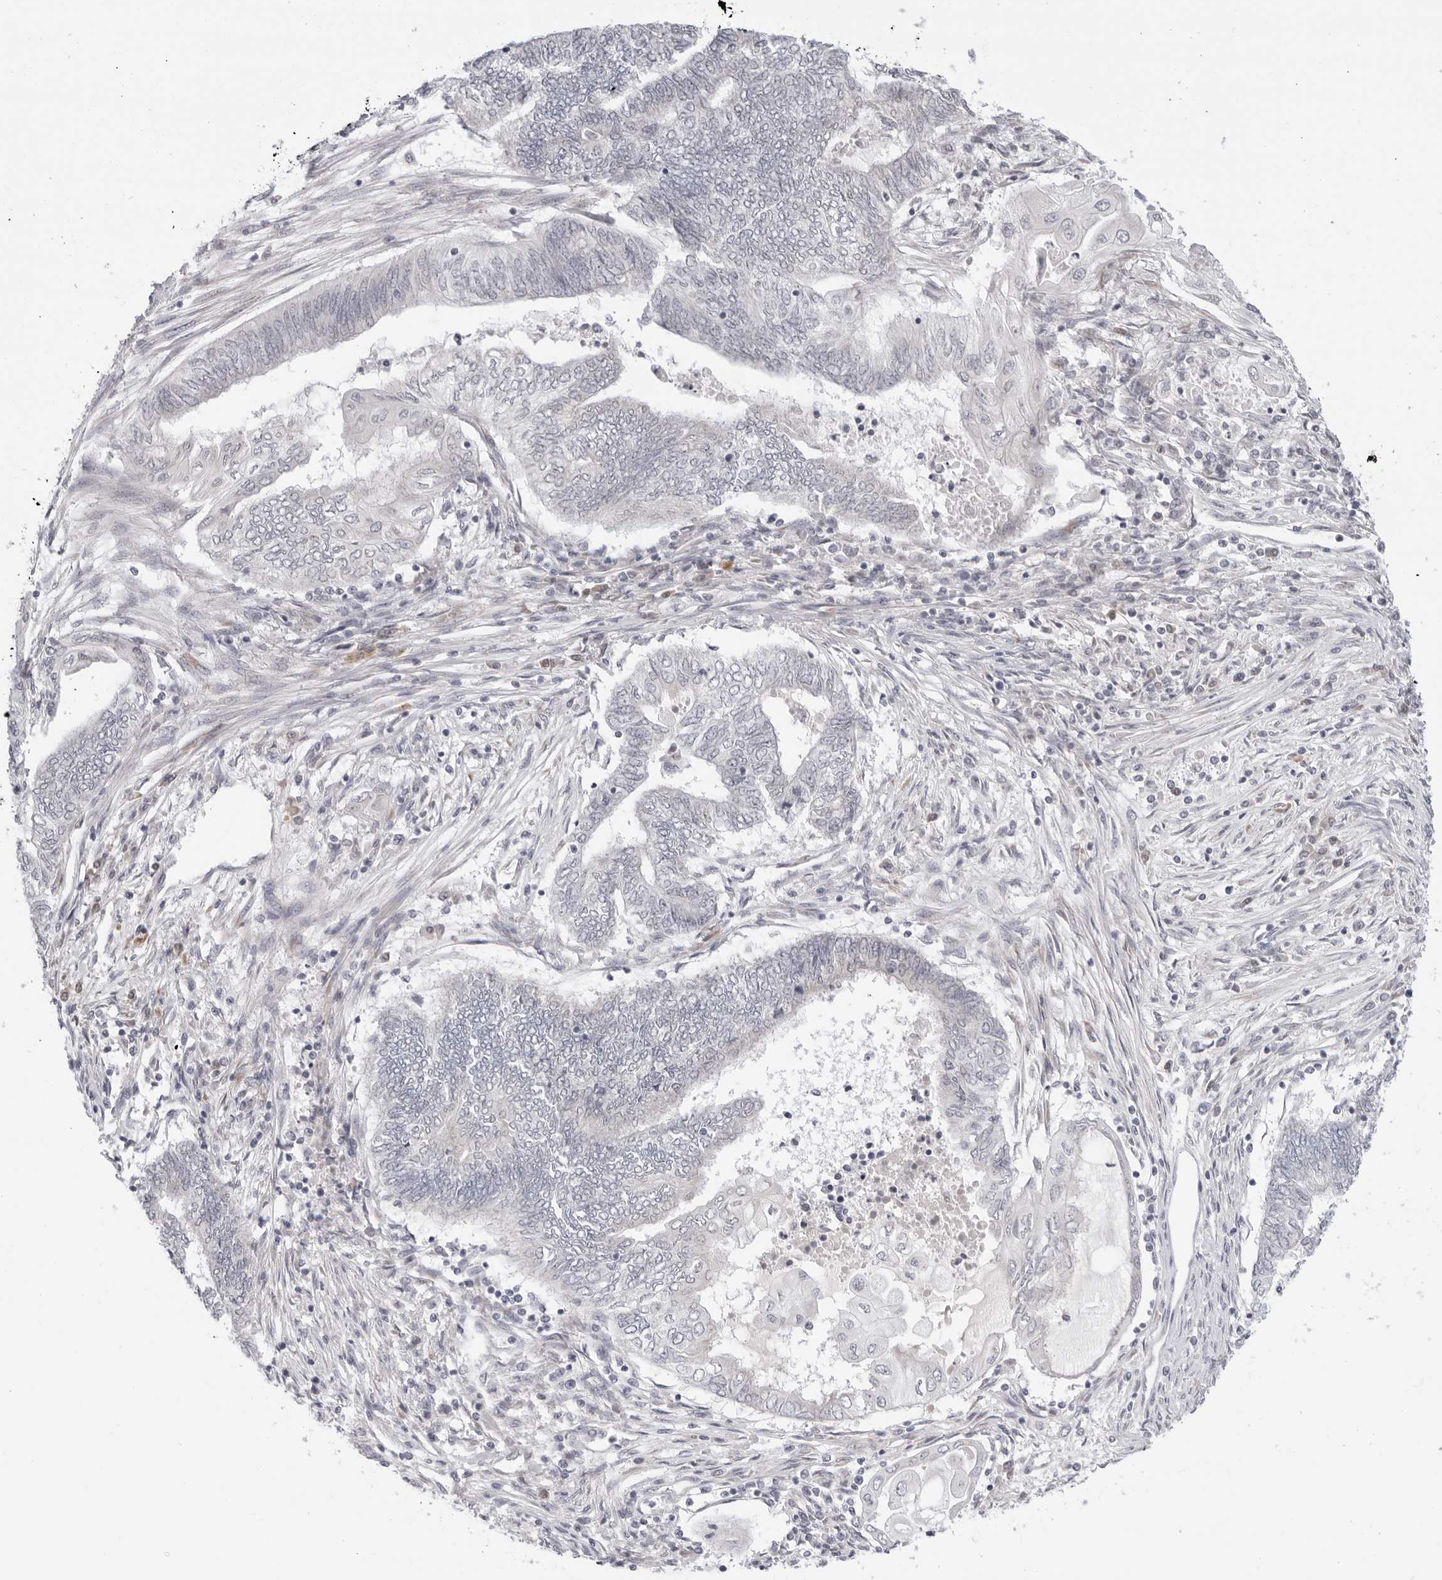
{"staining": {"intensity": "negative", "quantity": "none", "location": "none"}, "tissue": "endometrial cancer", "cell_type": "Tumor cells", "image_type": "cancer", "snomed": [{"axis": "morphology", "description": "Adenocarcinoma, NOS"}, {"axis": "topography", "description": "Uterus"}, {"axis": "topography", "description": "Endometrium"}], "caption": "A histopathology image of human endometrial adenocarcinoma is negative for staining in tumor cells.", "gene": "EDN2", "patient": {"sex": "female", "age": 70}}